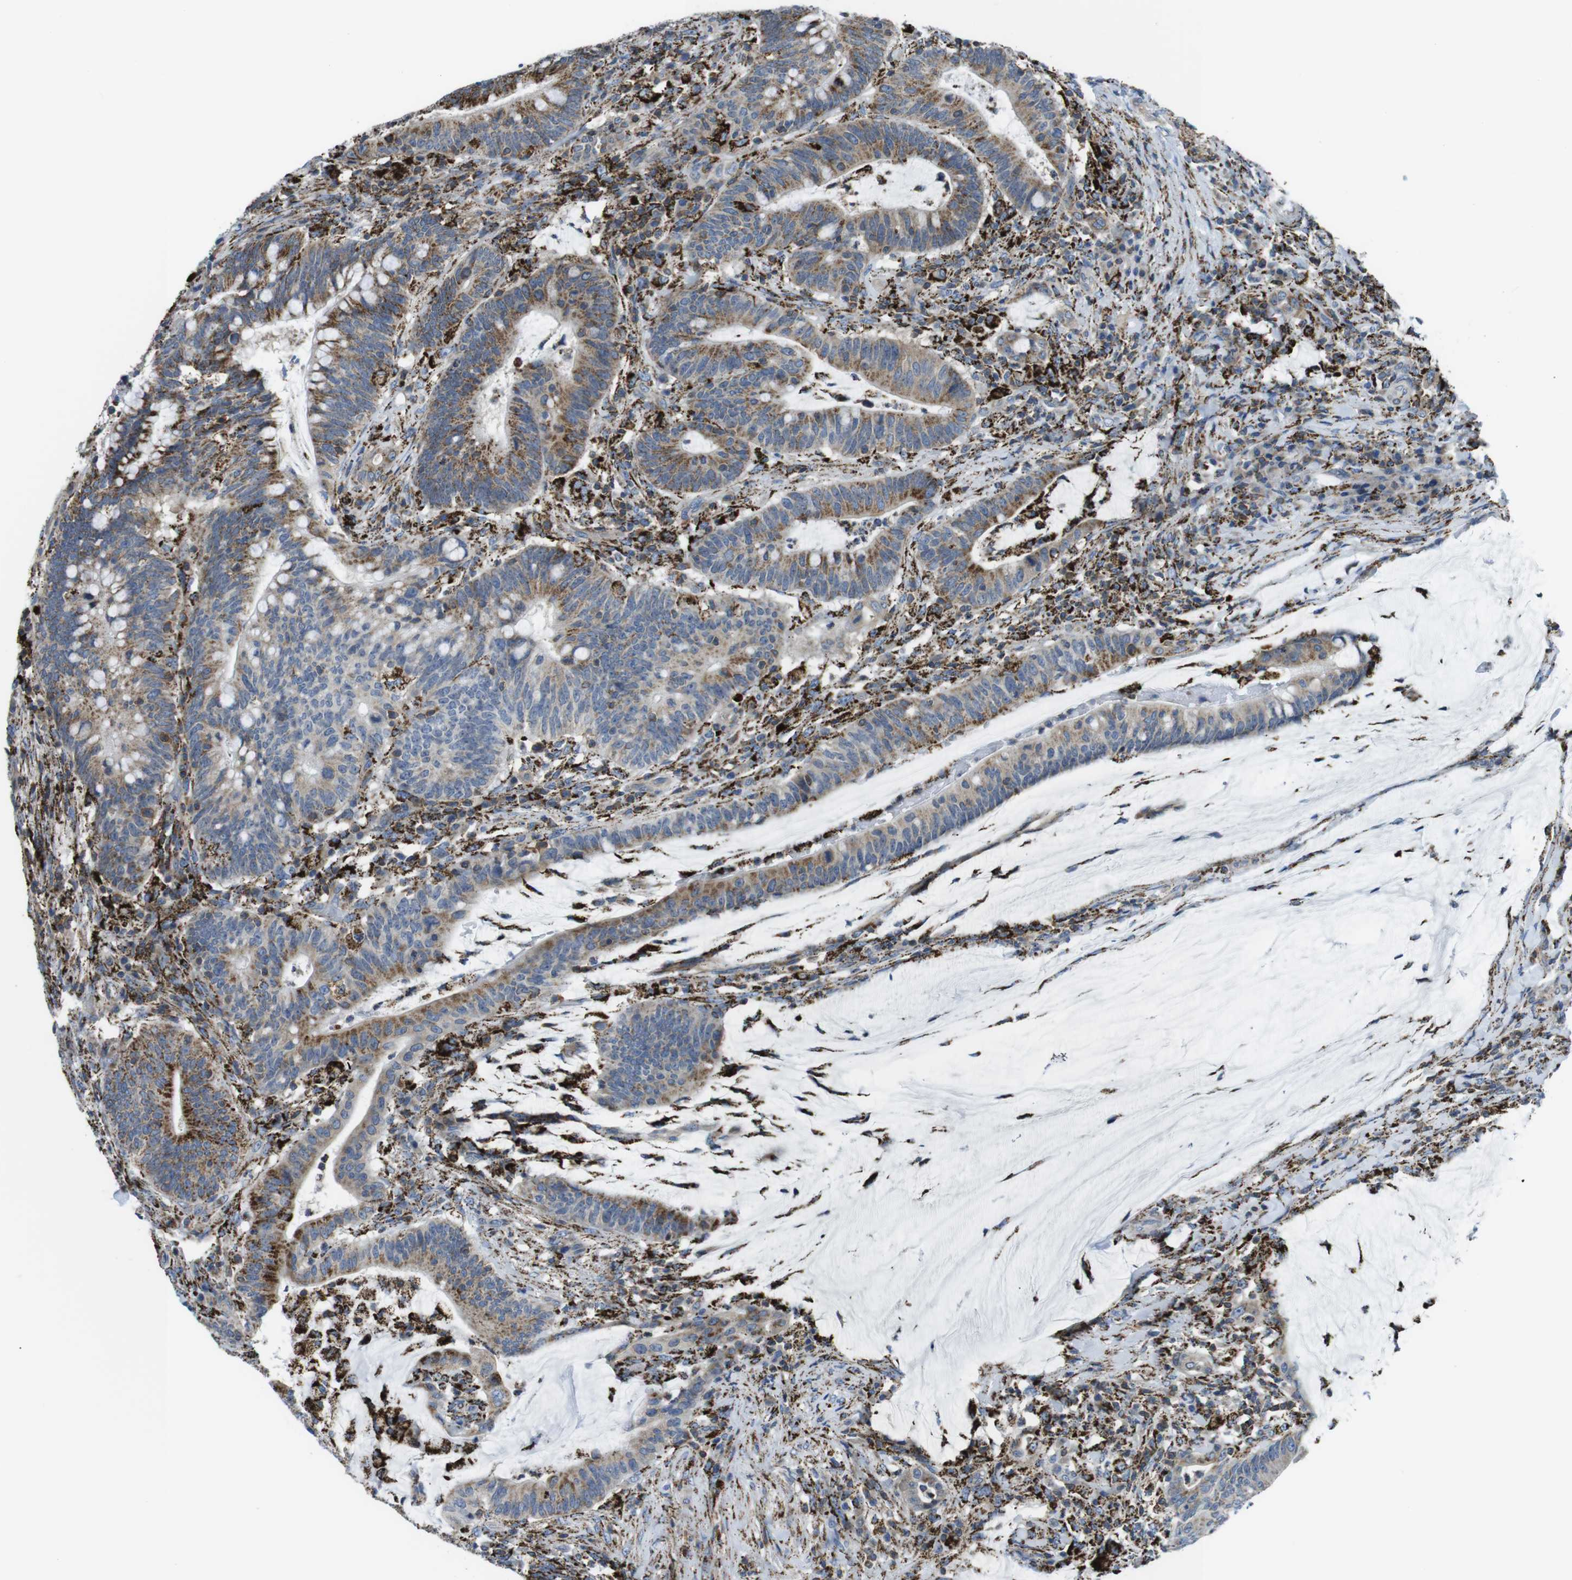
{"staining": {"intensity": "moderate", "quantity": "25%-75%", "location": "cytoplasmic/membranous"}, "tissue": "colorectal cancer", "cell_type": "Tumor cells", "image_type": "cancer", "snomed": [{"axis": "morphology", "description": "Normal tissue, NOS"}, {"axis": "morphology", "description": "Adenocarcinoma, NOS"}, {"axis": "topography", "description": "Colon"}], "caption": "Protein staining displays moderate cytoplasmic/membranous staining in about 25%-75% of tumor cells in colorectal cancer.", "gene": "KCNE3", "patient": {"sex": "female", "age": 66}}